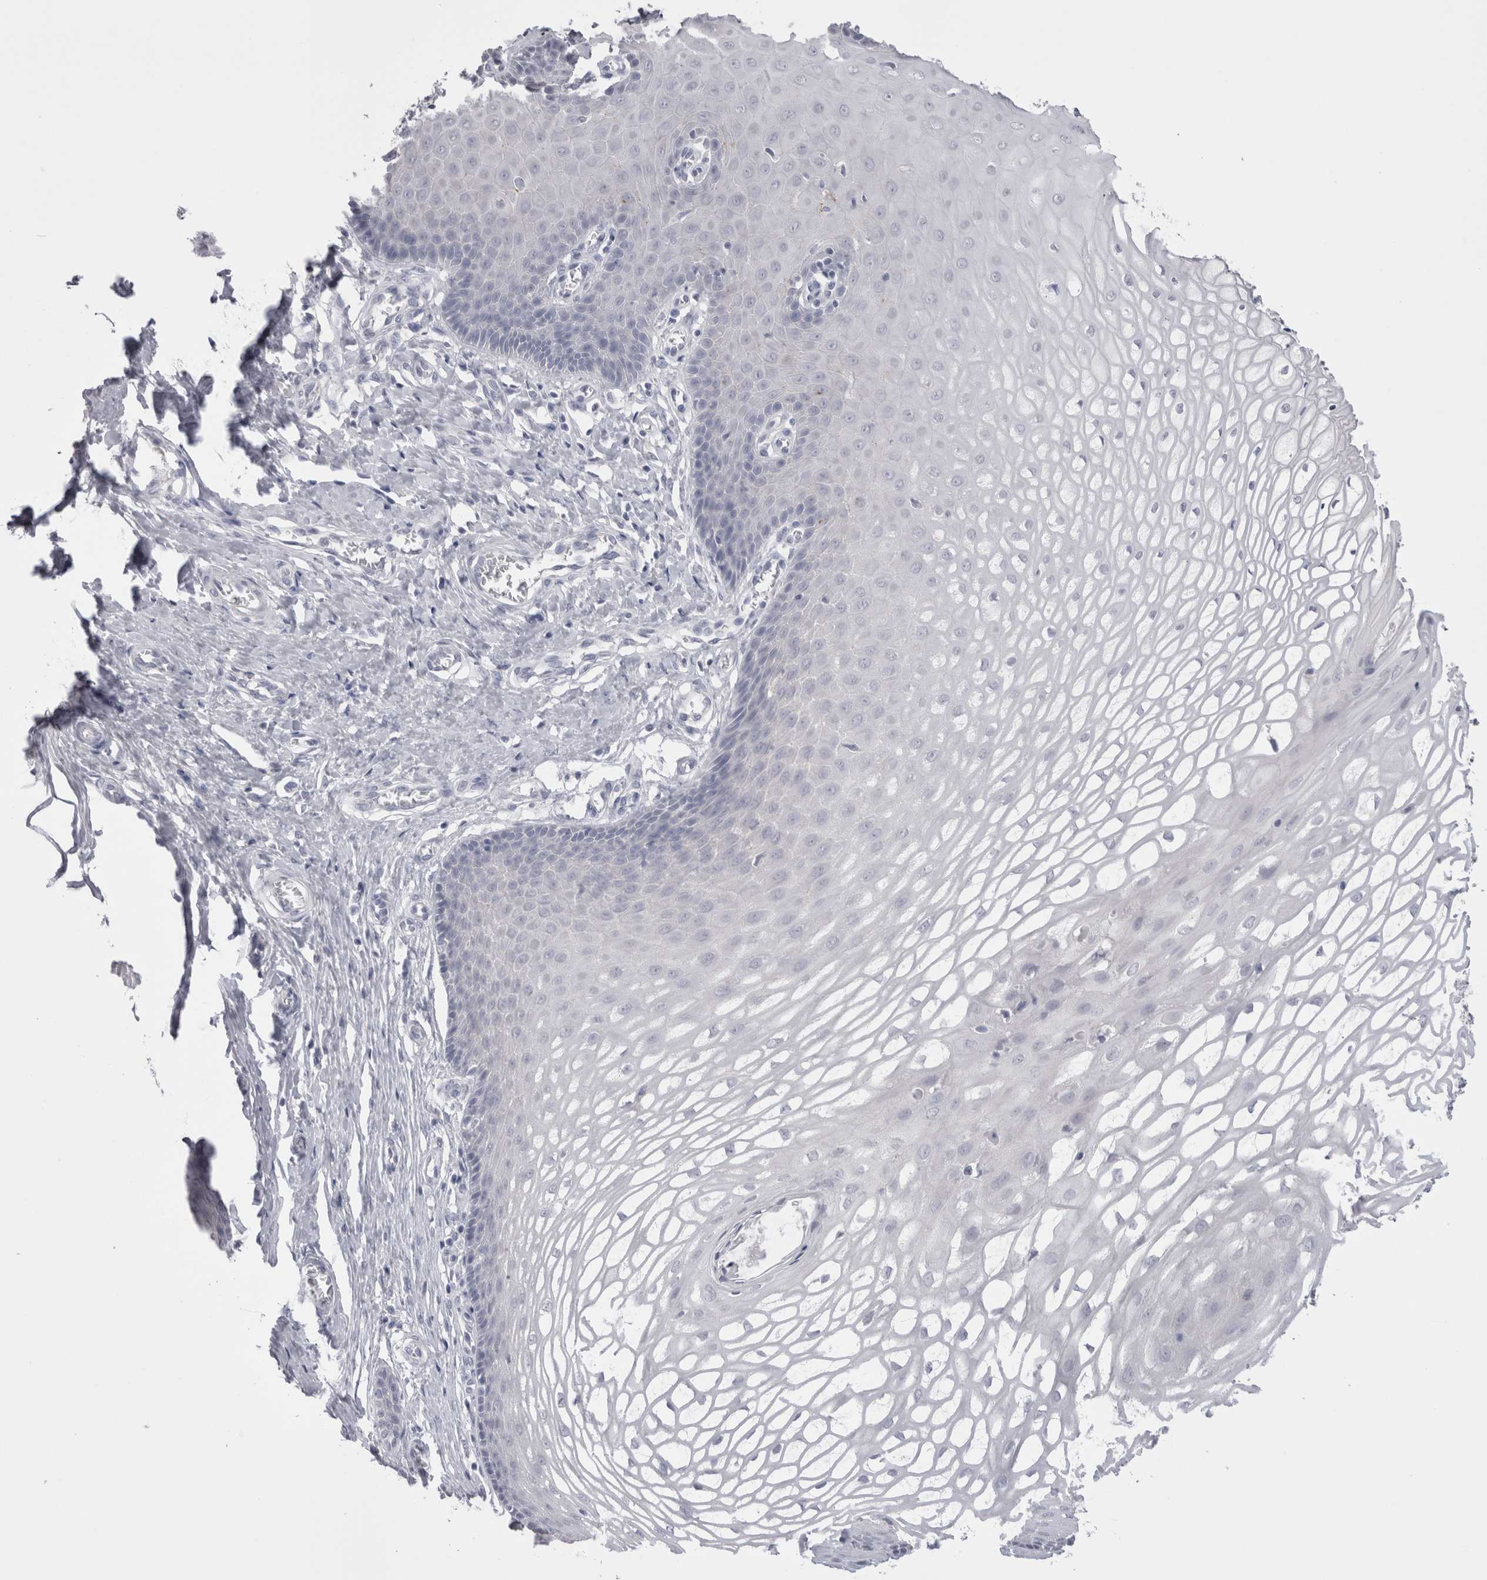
{"staining": {"intensity": "negative", "quantity": "none", "location": "none"}, "tissue": "cervix", "cell_type": "Glandular cells", "image_type": "normal", "snomed": [{"axis": "morphology", "description": "Normal tissue, NOS"}, {"axis": "topography", "description": "Cervix"}], "caption": "IHC image of normal human cervix stained for a protein (brown), which exhibits no staining in glandular cells.", "gene": "SUCNR1", "patient": {"sex": "female", "age": 55}}